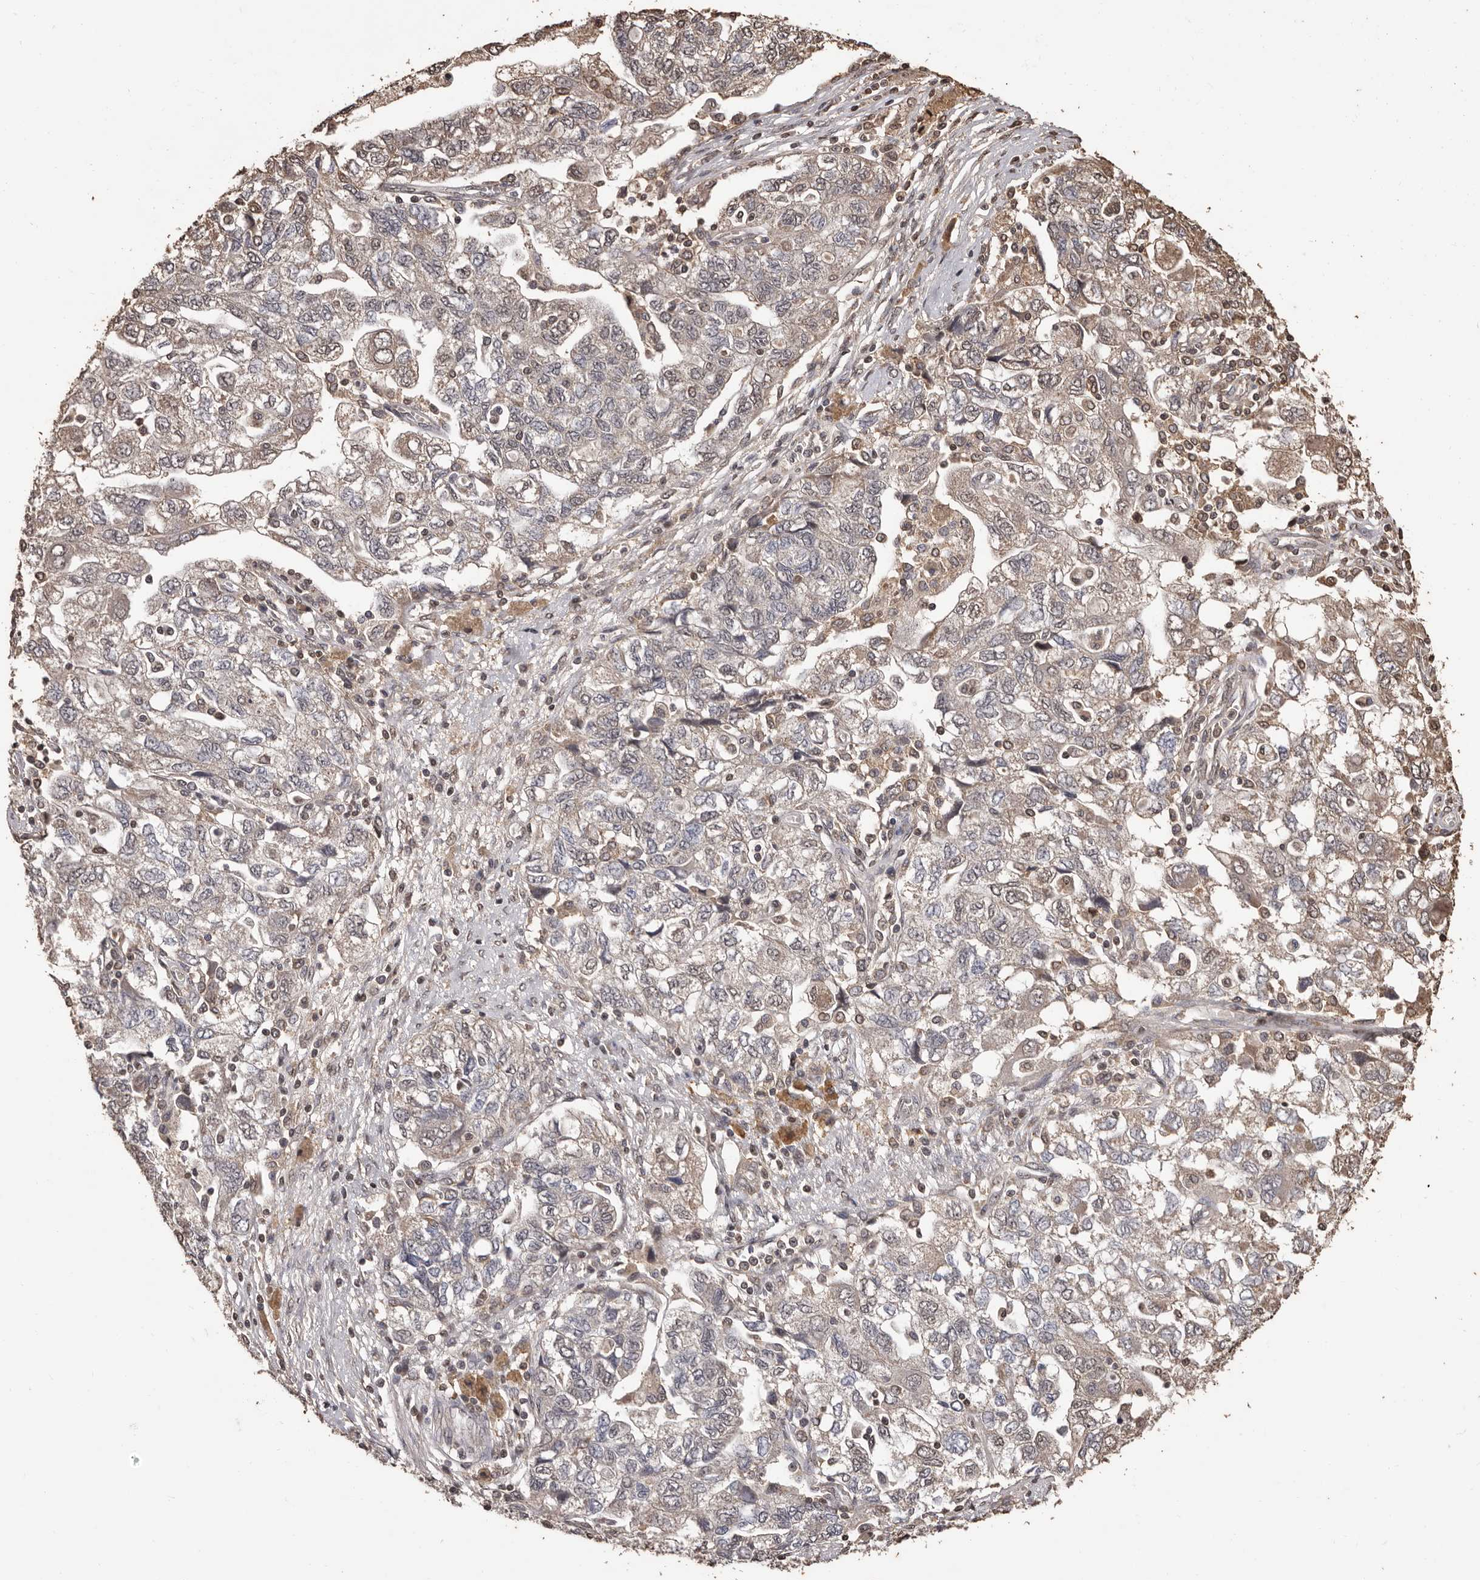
{"staining": {"intensity": "weak", "quantity": "25%-75%", "location": "cytoplasmic/membranous"}, "tissue": "ovarian cancer", "cell_type": "Tumor cells", "image_type": "cancer", "snomed": [{"axis": "morphology", "description": "Carcinoma, NOS"}, {"axis": "morphology", "description": "Cystadenocarcinoma, serous, NOS"}, {"axis": "topography", "description": "Ovary"}], "caption": "A brown stain labels weak cytoplasmic/membranous expression of a protein in human ovarian cancer tumor cells.", "gene": "NAV1", "patient": {"sex": "female", "age": 69}}